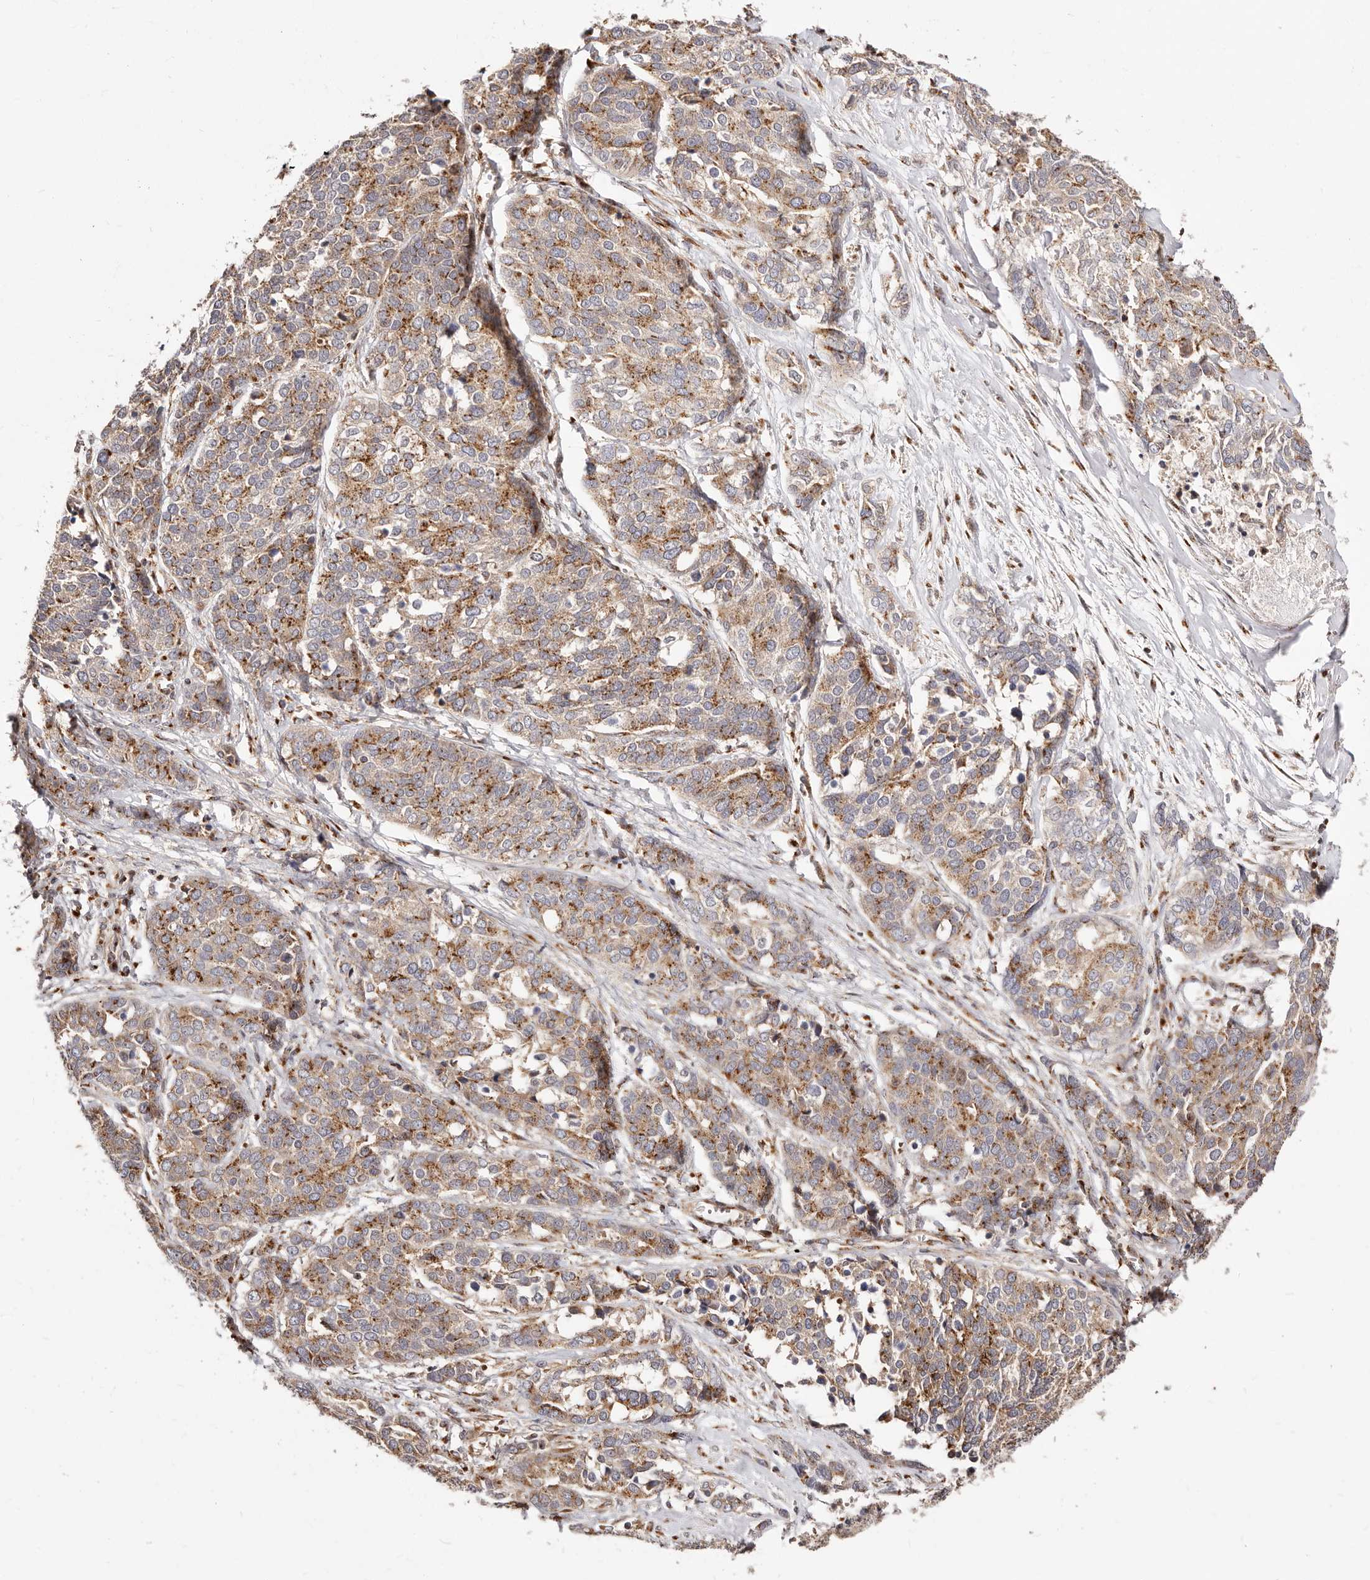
{"staining": {"intensity": "moderate", "quantity": ">75%", "location": "cytoplasmic/membranous"}, "tissue": "ovarian cancer", "cell_type": "Tumor cells", "image_type": "cancer", "snomed": [{"axis": "morphology", "description": "Cystadenocarcinoma, serous, NOS"}, {"axis": "topography", "description": "Ovary"}], "caption": "Immunohistochemistry (IHC) histopathology image of ovarian serous cystadenocarcinoma stained for a protein (brown), which demonstrates medium levels of moderate cytoplasmic/membranous staining in about >75% of tumor cells.", "gene": "MAPK6", "patient": {"sex": "female", "age": 44}}